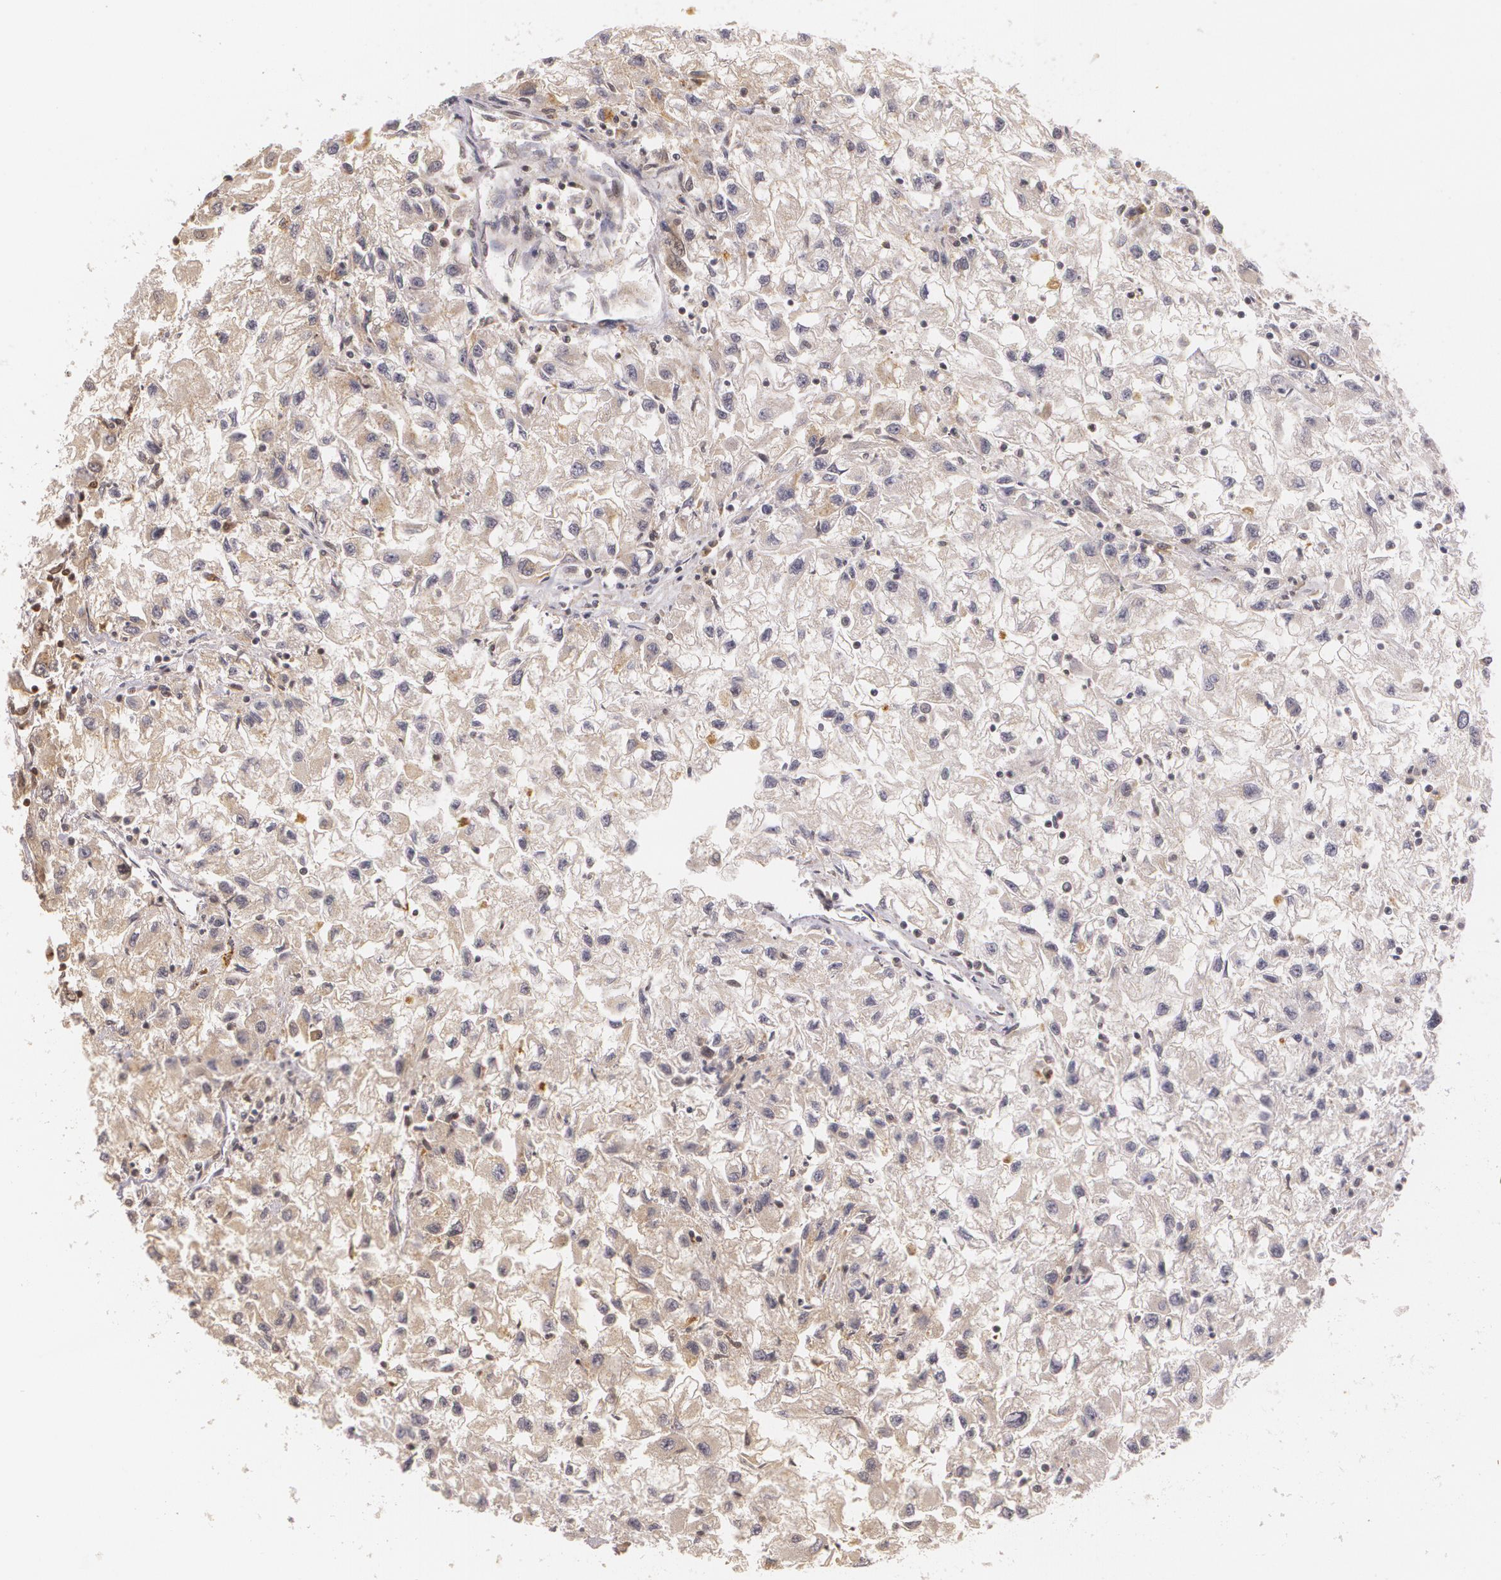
{"staining": {"intensity": "weak", "quantity": ">75%", "location": "cytoplasmic/membranous"}, "tissue": "renal cancer", "cell_type": "Tumor cells", "image_type": "cancer", "snomed": [{"axis": "morphology", "description": "Adenocarcinoma, NOS"}, {"axis": "topography", "description": "Kidney"}], "caption": "A low amount of weak cytoplasmic/membranous staining is present in about >75% of tumor cells in adenocarcinoma (renal) tissue. (DAB = brown stain, brightfield microscopy at high magnification).", "gene": "VAV3", "patient": {"sex": "male", "age": 59}}